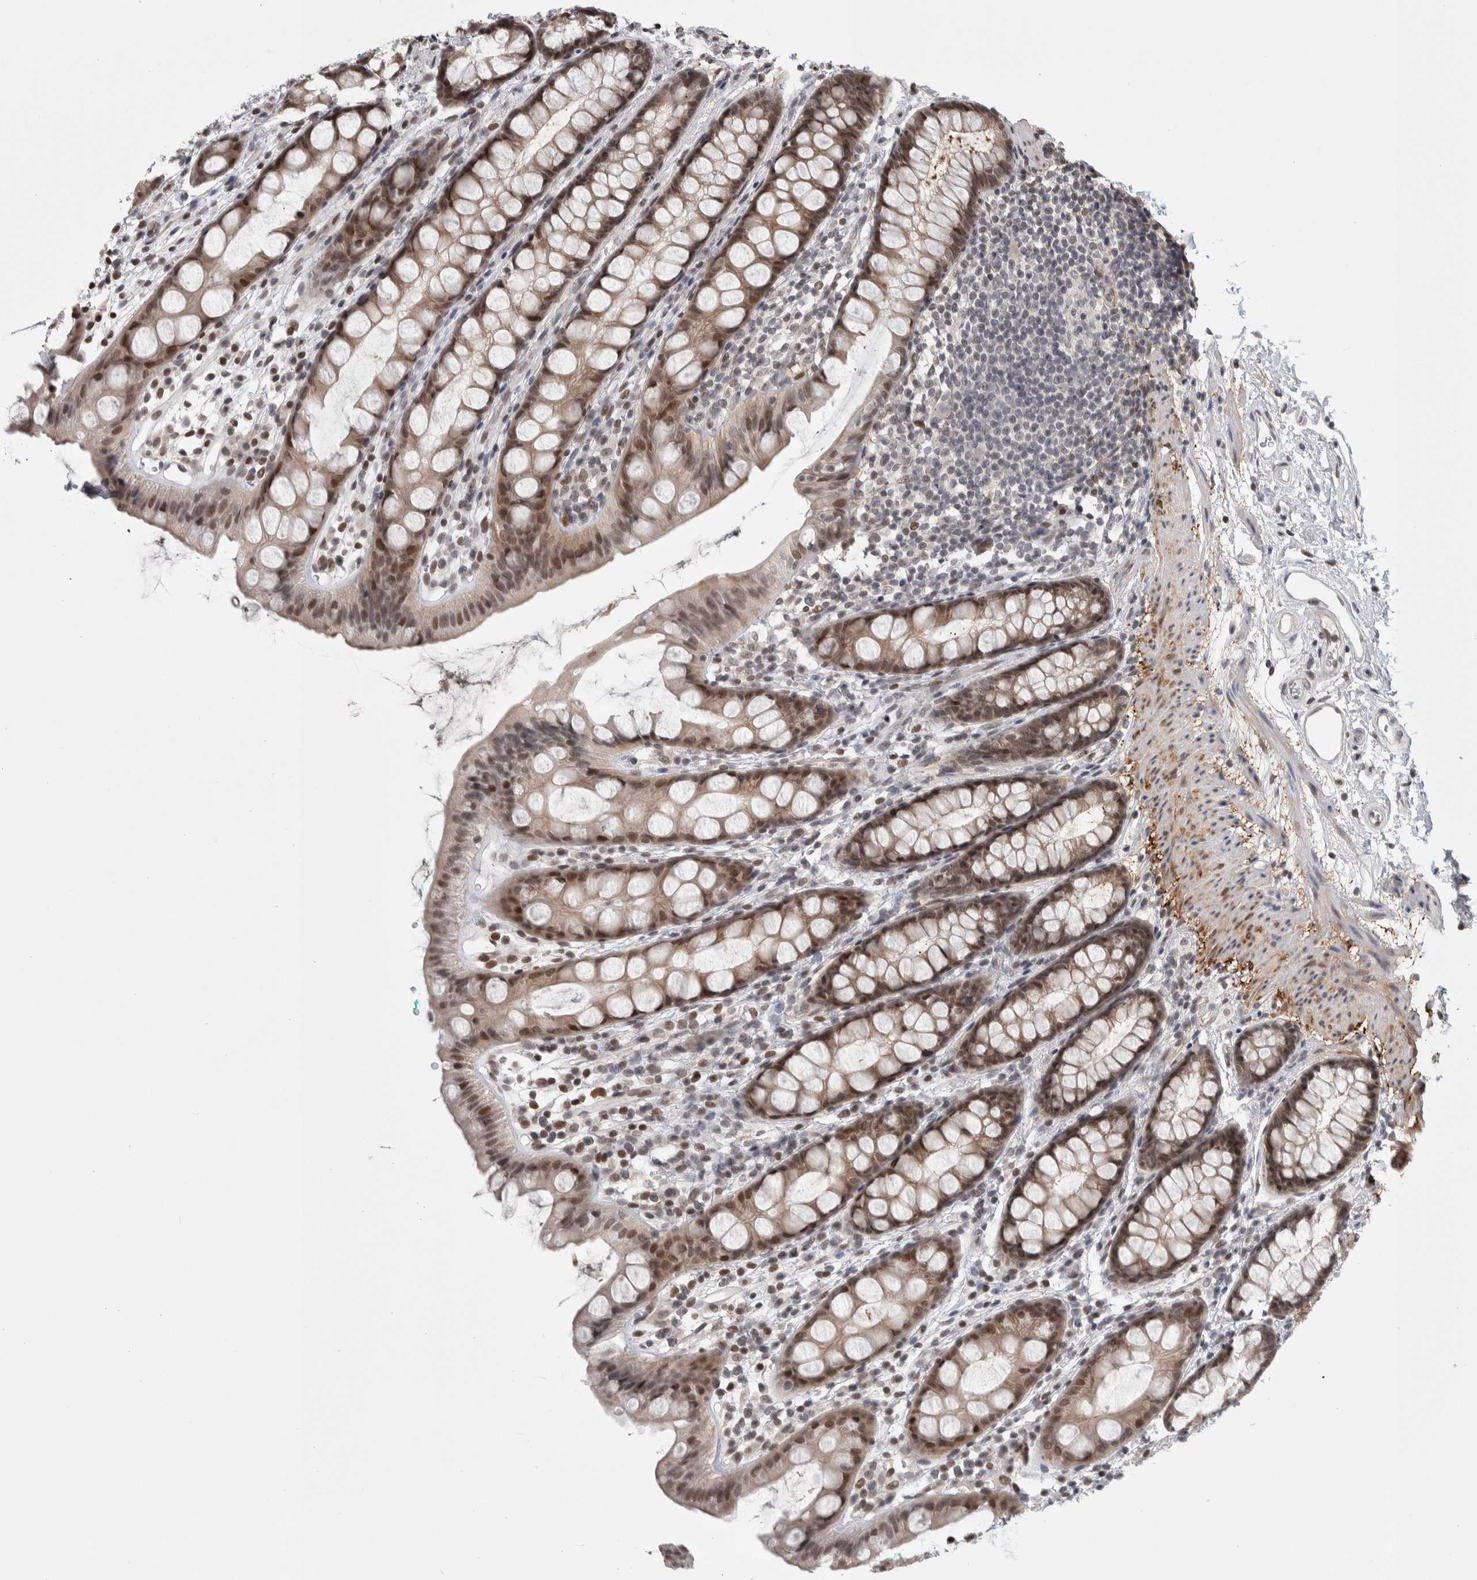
{"staining": {"intensity": "moderate", "quantity": ">75%", "location": "nuclear"}, "tissue": "rectum", "cell_type": "Glandular cells", "image_type": "normal", "snomed": [{"axis": "morphology", "description": "Normal tissue, NOS"}, {"axis": "topography", "description": "Rectum"}], "caption": "The immunohistochemical stain shows moderate nuclear staining in glandular cells of normal rectum. The staining was performed using DAB, with brown indicating positive protein expression. Nuclei are stained blue with hematoxylin.", "gene": "ZSCAN21", "patient": {"sex": "female", "age": 65}}